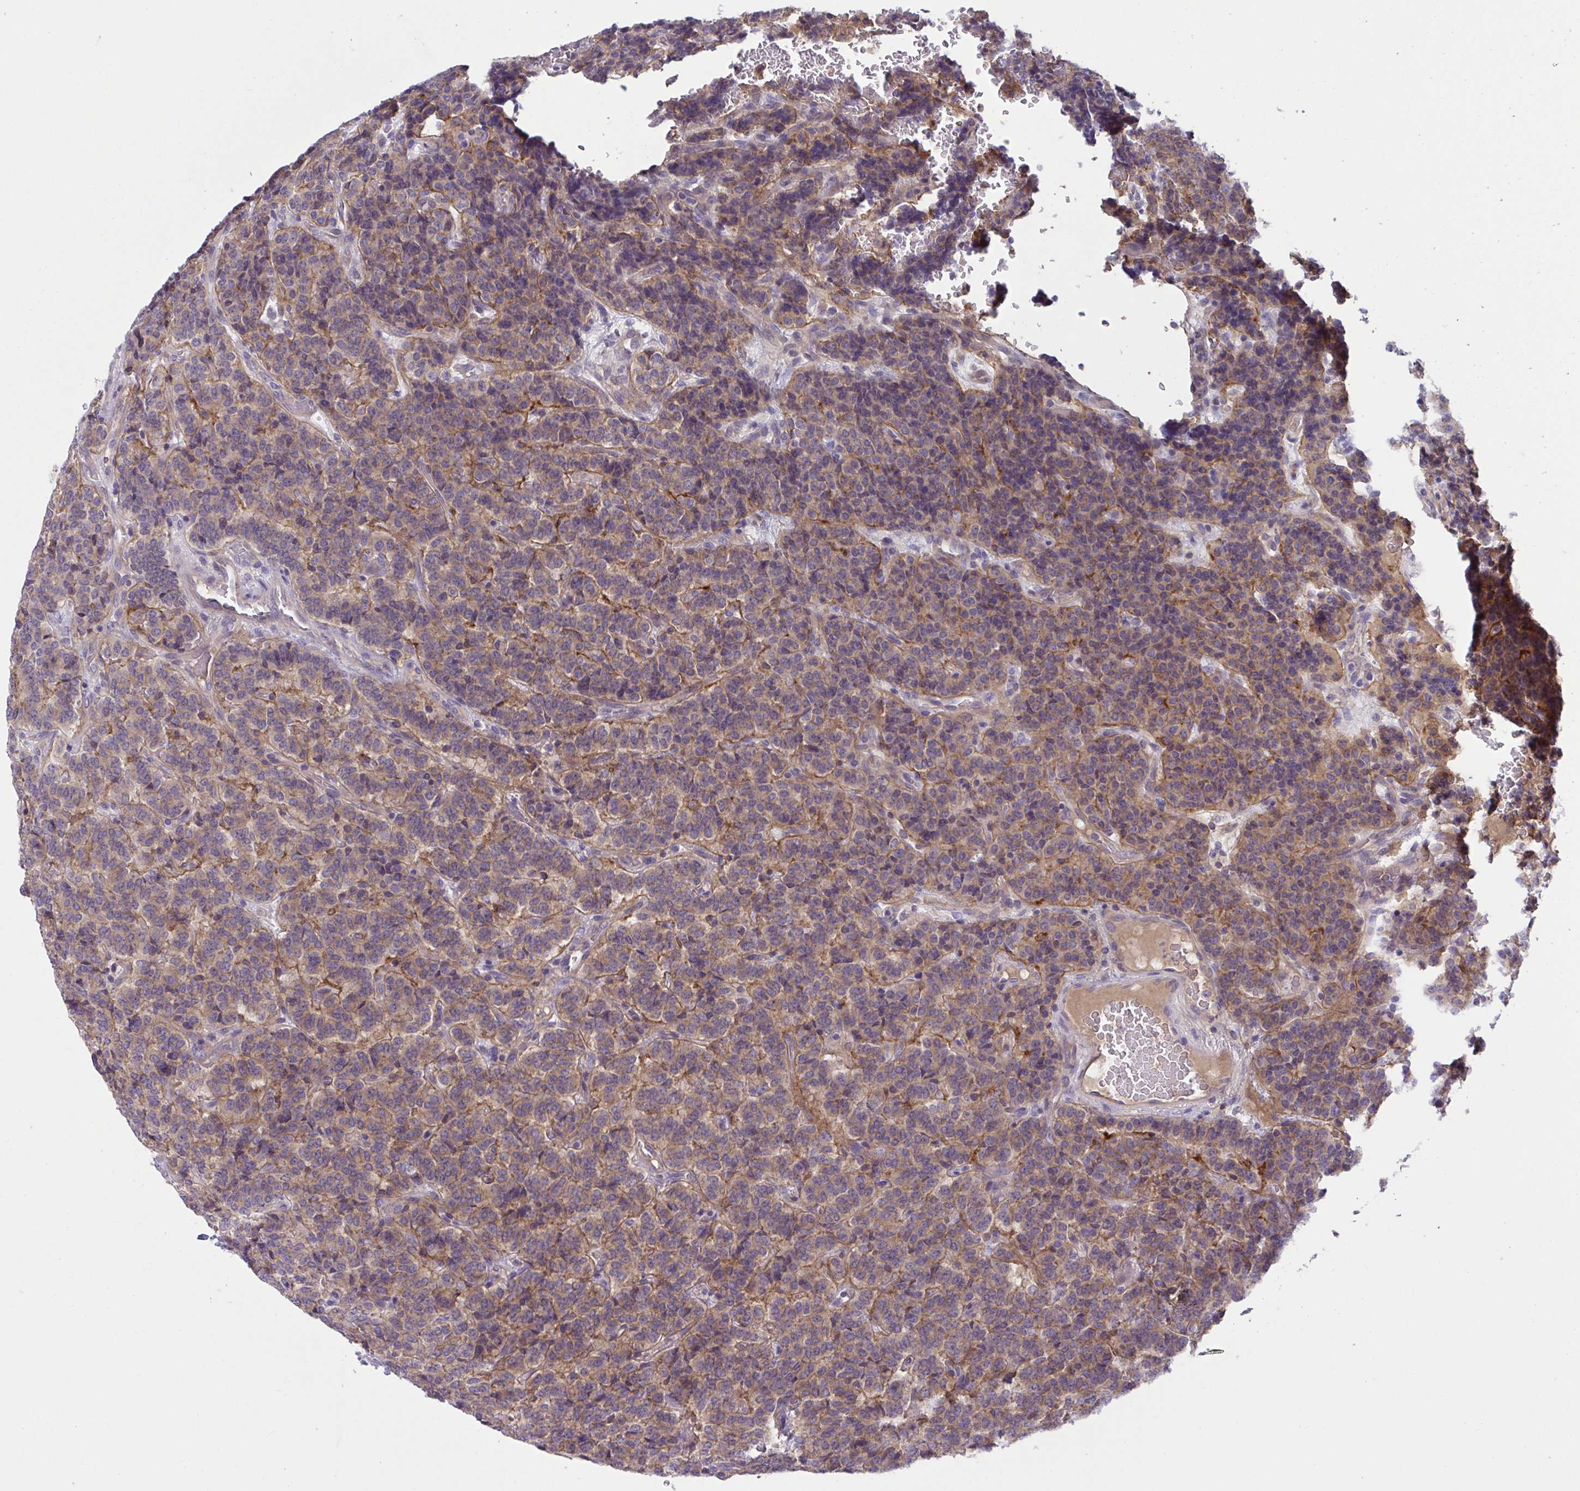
{"staining": {"intensity": "weak", "quantity": "25%-75%", "location": "cytoplasmic/membranous,nuclear"}, "tissue": "carcinoid", "cell_type": "Tumor cells", "image_type": "cancer", "snomed": [{"axis": "morphology", "description": "Carcinoid, malignant, NOS"}, {"axis": "topography", "description": "Pancreas"}], "caption": "Protein positivity by immunohistochemistry (IHC) displays weak cytoplasmic/membranous and nuclear staining in about 25%-75% of tumor cells in carcinoid (malignant).", "gene": "TTC7B", "patient": {"sex": "male", "age": 36}}